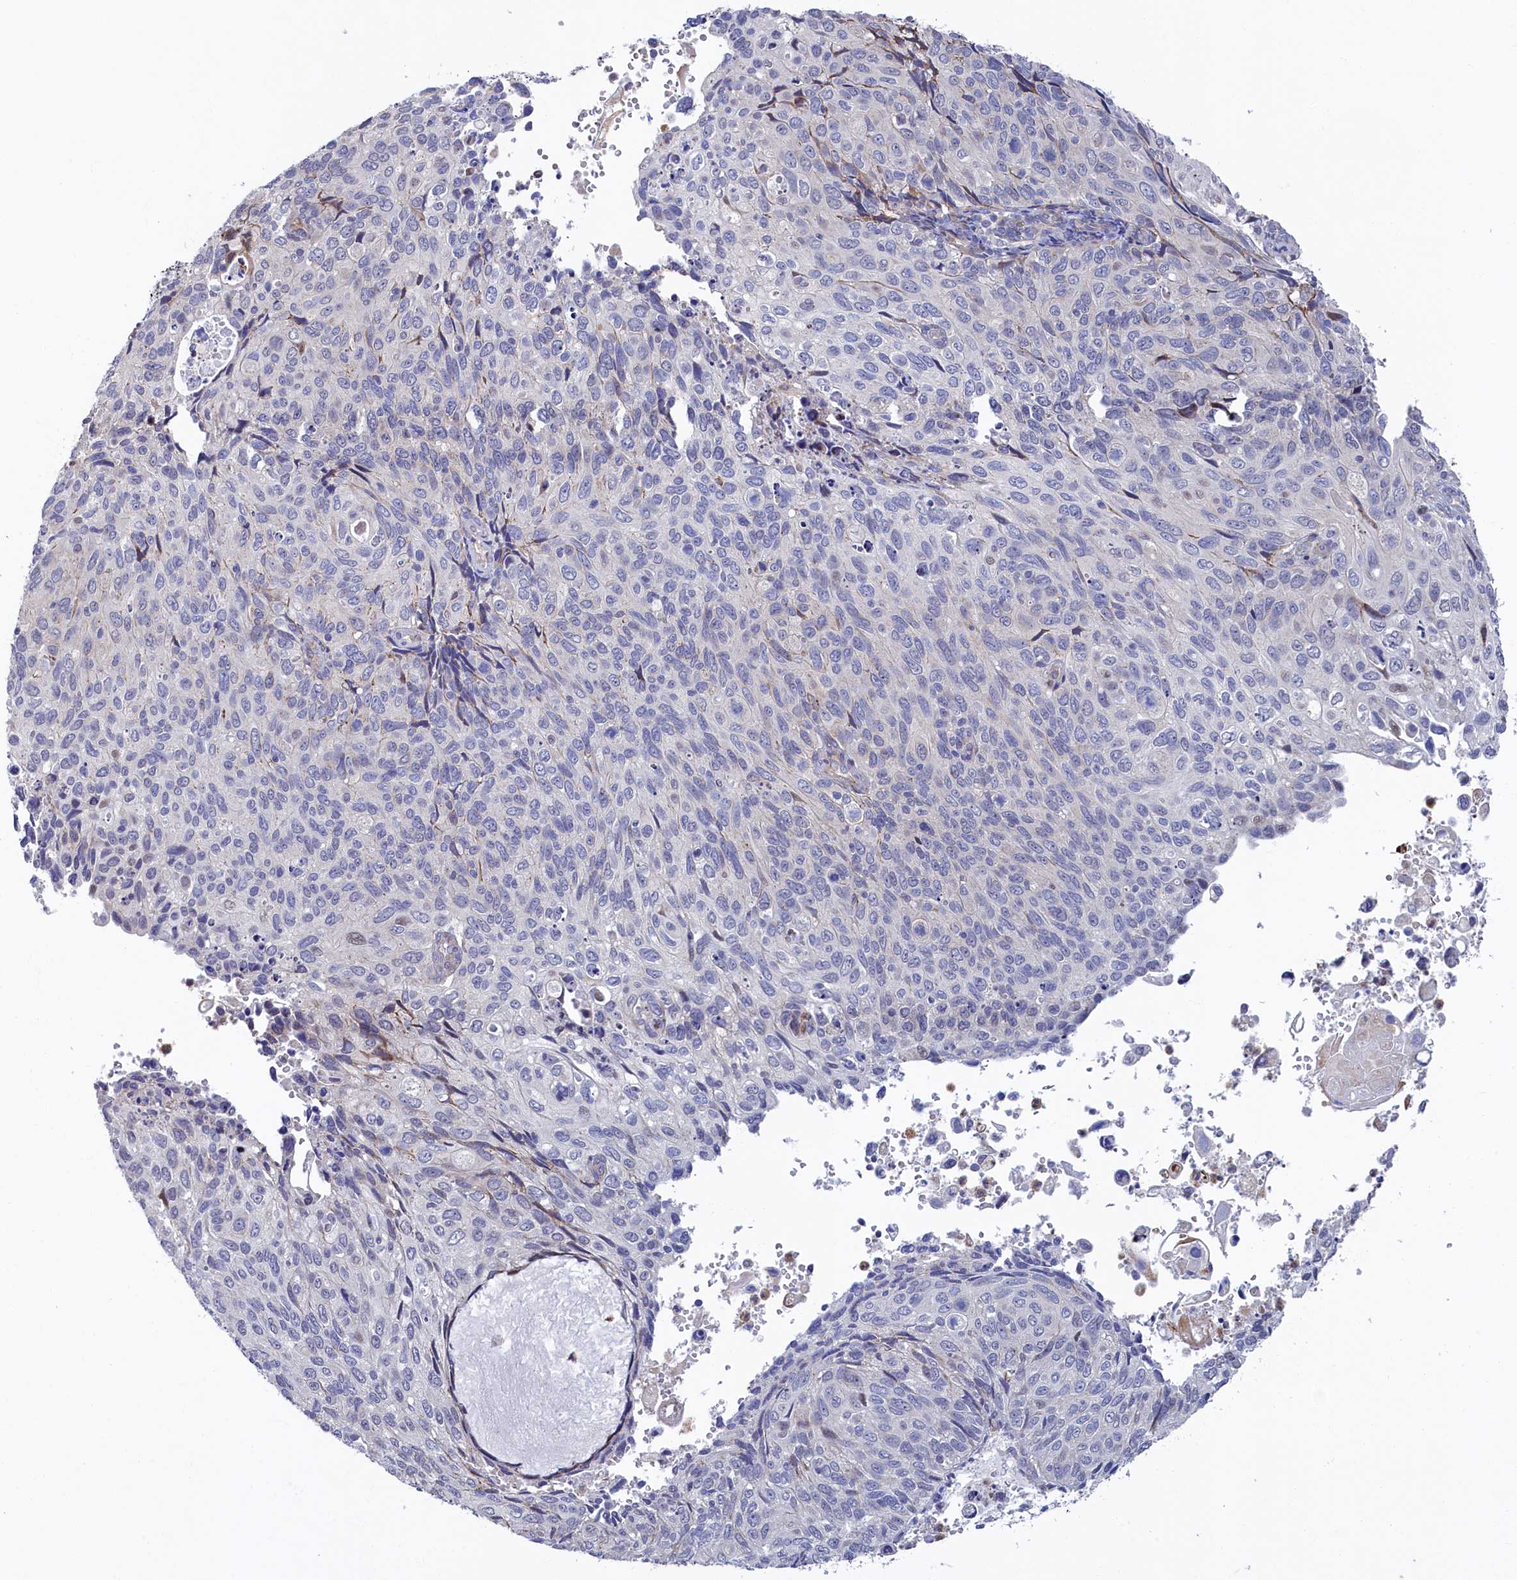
{"staining": {"intensity": "negative", "quantity": "none", "location": "none"}, "tissue": "cervical cancer", "cell_type": "Tumor cells", "image_type": "cancer", "snomed": [{"axis": "morphology", "description": "Squamous cell carcinoma, NOS"}, {"axis": "topography", "description": "Cervix"}], "caption": "Tumor cells are negative for protein expression in human squamous cell carcinoma (cervical). (Immunohistochemistry, brightfield microscopy, high magnification).", "gene": "PIK3C3", "patient": {"sex": "female", "age": 70}}